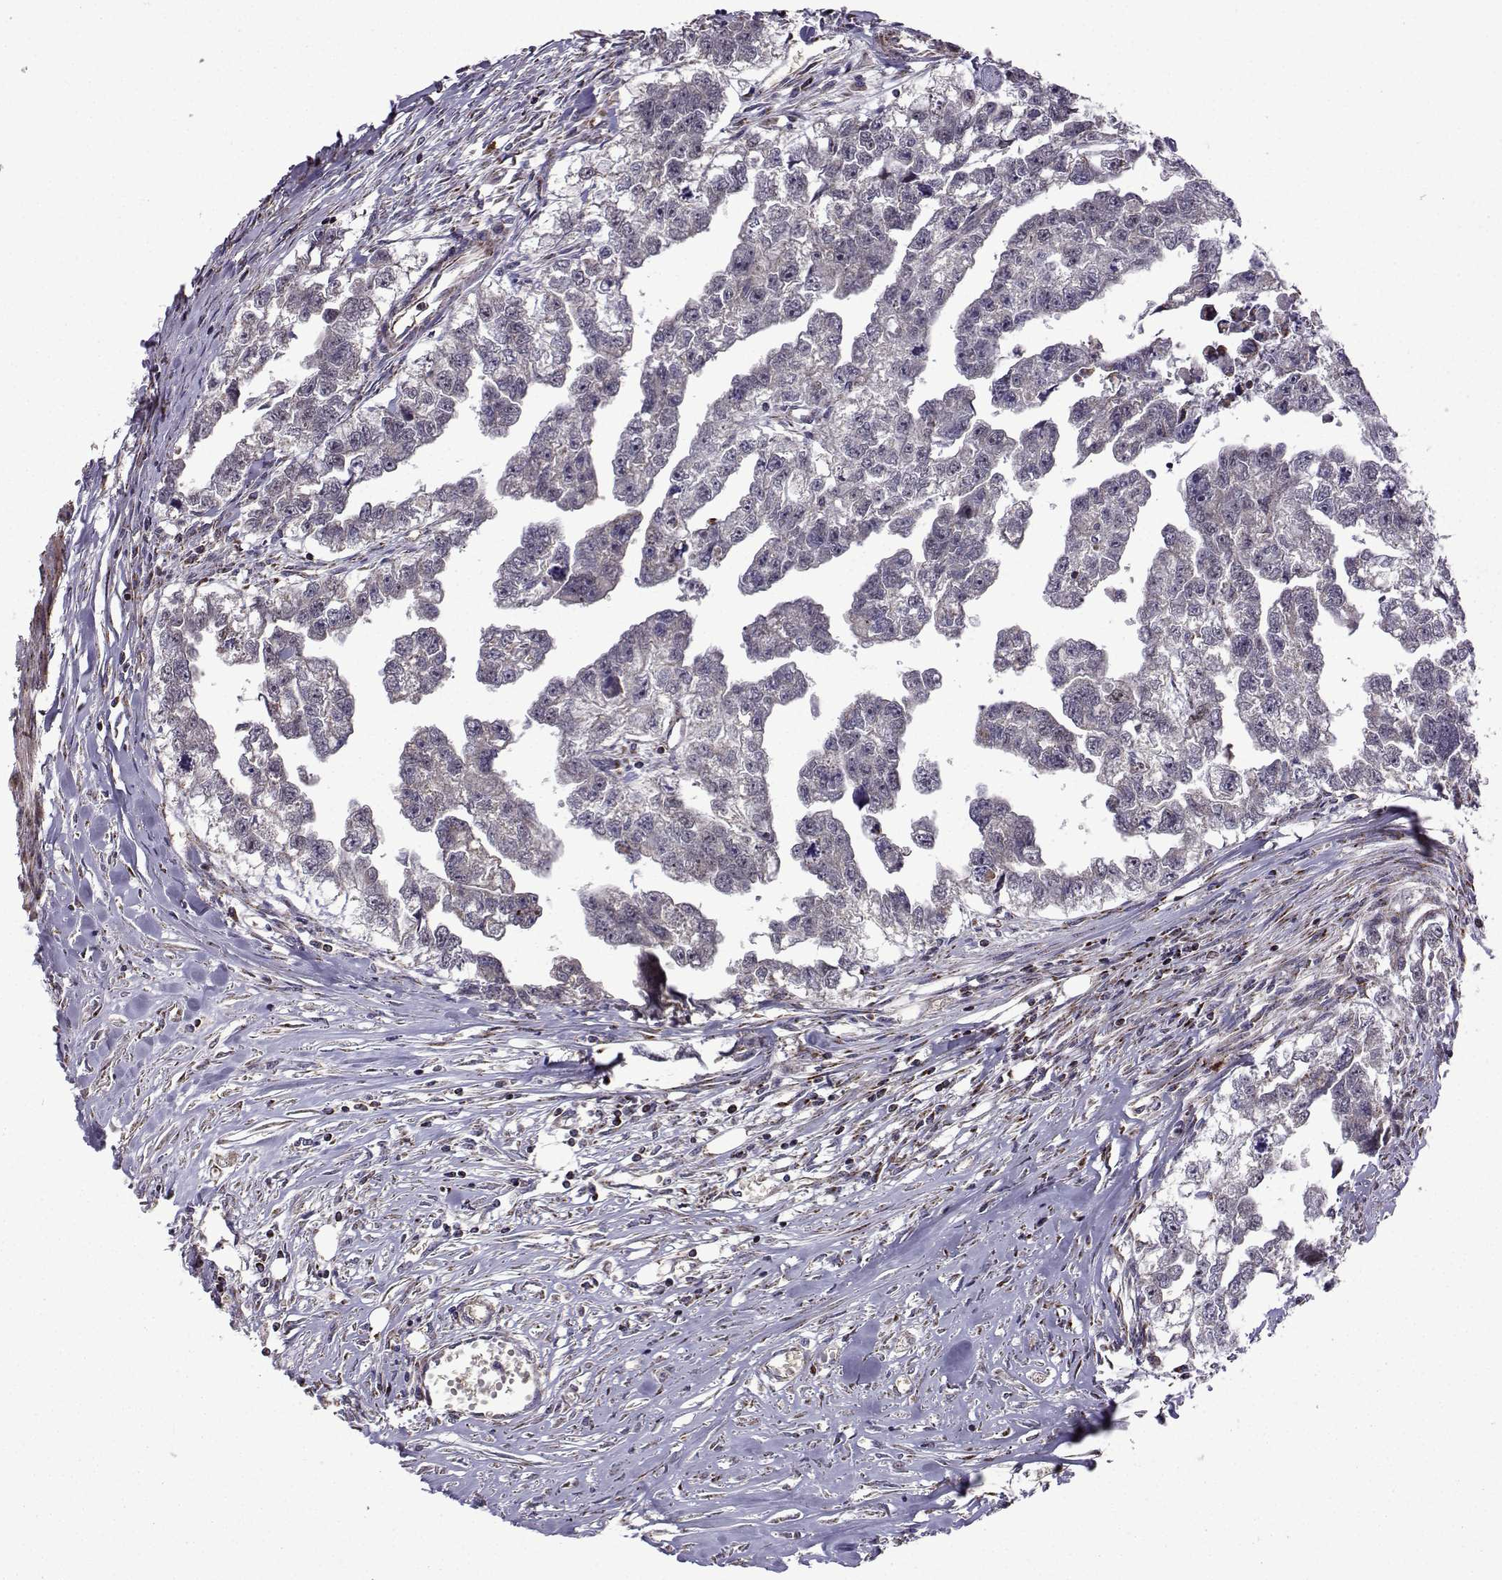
{"staining": {"intensity": "negative", "quantity": "none", "location": "none"}, "tissue": "testis cancer", "cell_type": "Tumor cells", "image_type": "cancer", "snomed": [{"axis": "morphology", "description": "Carcinoma, Embryonal, NOS"}, {"axis": "morphology", "description": "Teratoma, malignant, NOS"}, {"axis": "topography", "description": "Testis"}], "caption": "Tumor cells are negative for brown protein staining in testis cancer (teratoma (malignant)).", "gene": "TAB2", "patient": {"sex": "male", "age": 44}}